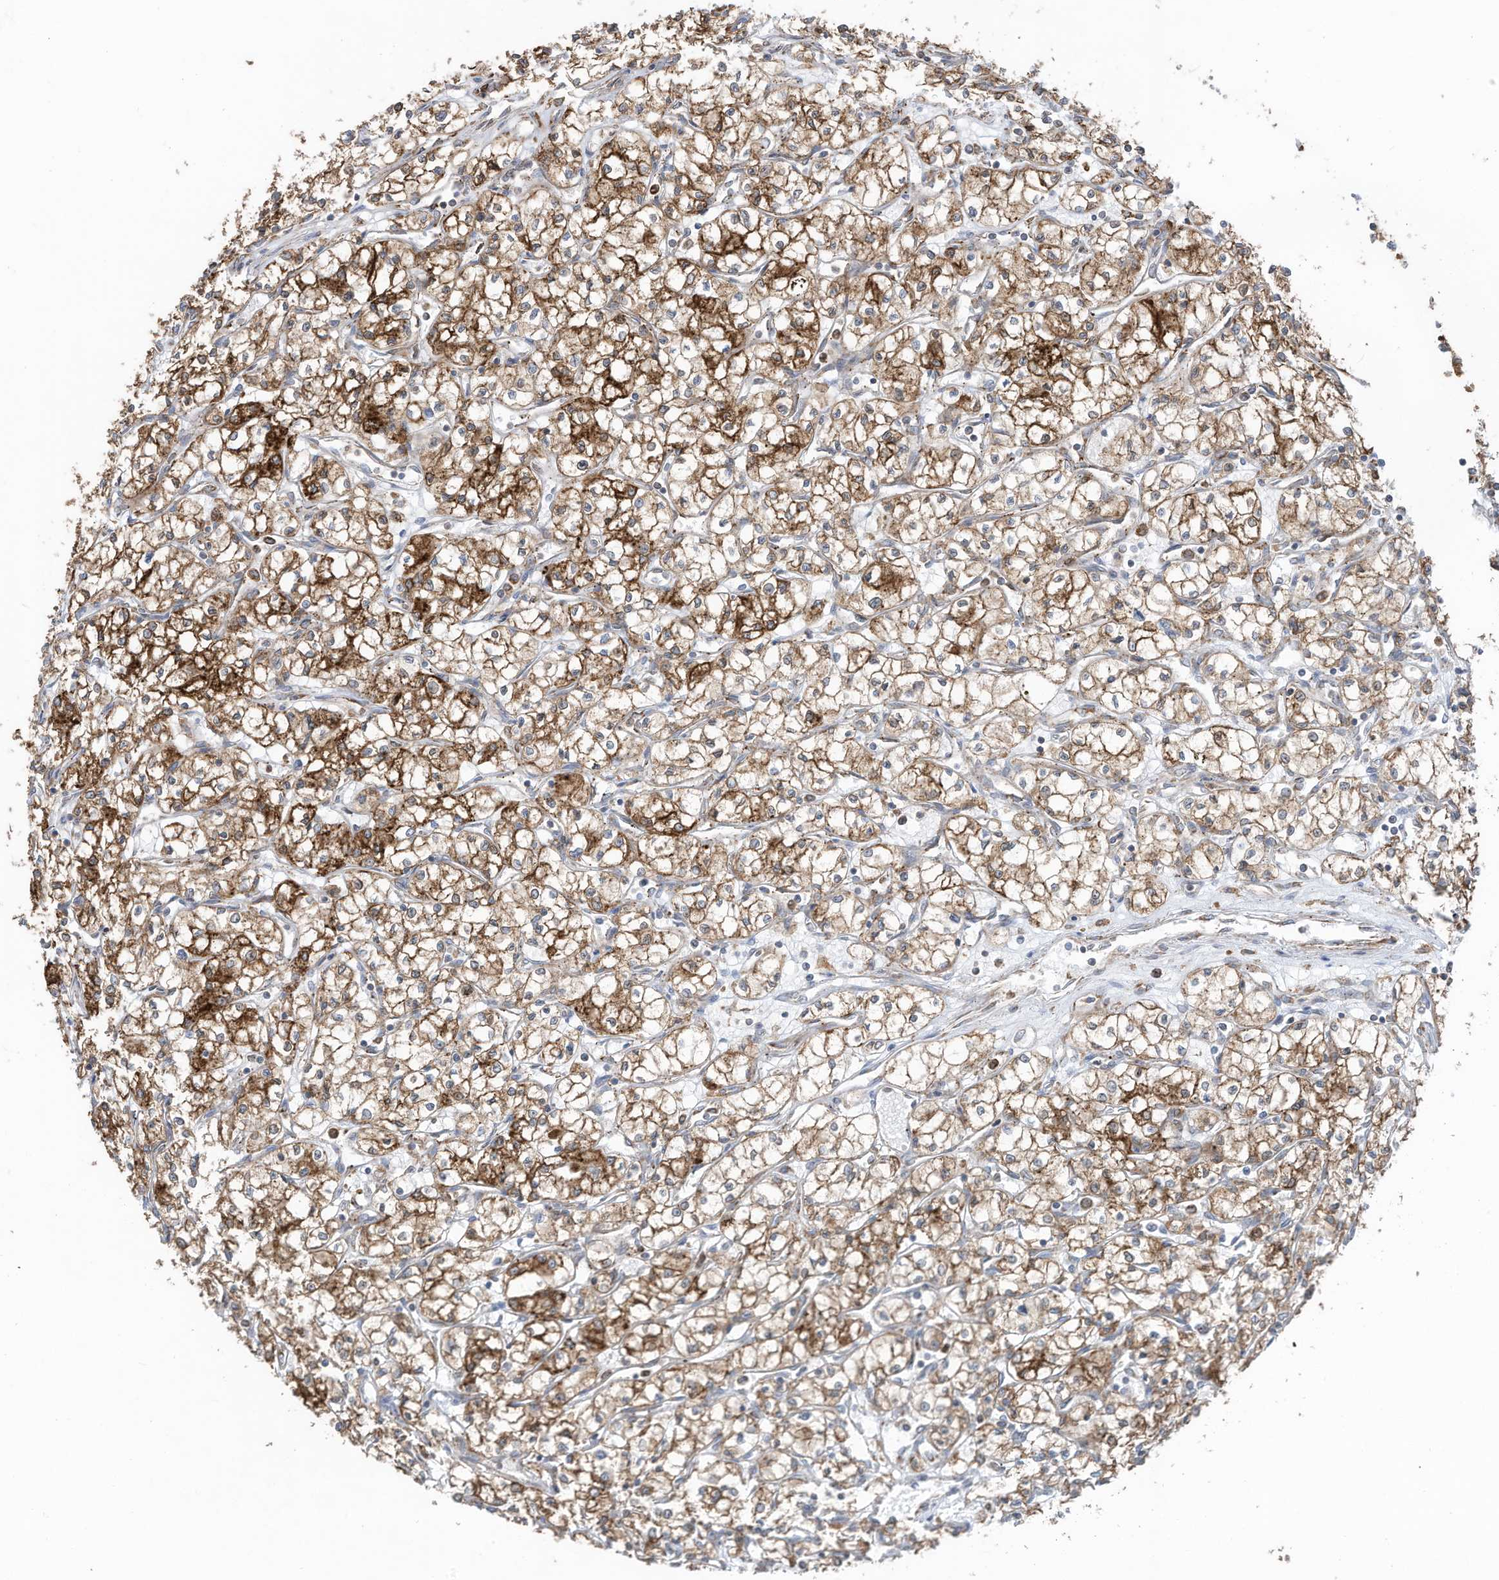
{"staining": {"intensity": "moderate", "quantity": ">75%", "location": "cytoplasmic/membranous"}, "tissue": "renal cancer", "cell_type": "Tumor cells", "image_type": "cancer", "snomed": [{"axis": "morphology", "description": "Adenocarcinoma, NOS"}, {"axis": "topography", "description": "Kidney"}], "caption": "Immunohistochemistry (IHC) staining of renal cancer, which shows medium levels of moderate cytoplasmic/membranous positivity in approximately >75% of tumor cells indicating moderate cytoplasmic/membranous protein expression. The staining was performed using DAB (3,3'-diaminobenzidine) (brown) for protein detection and nuclei were counterstained in hematoxylin (blue).", "gene": "ZNF354C", "patient": {"sex": "male", "age": 59}}